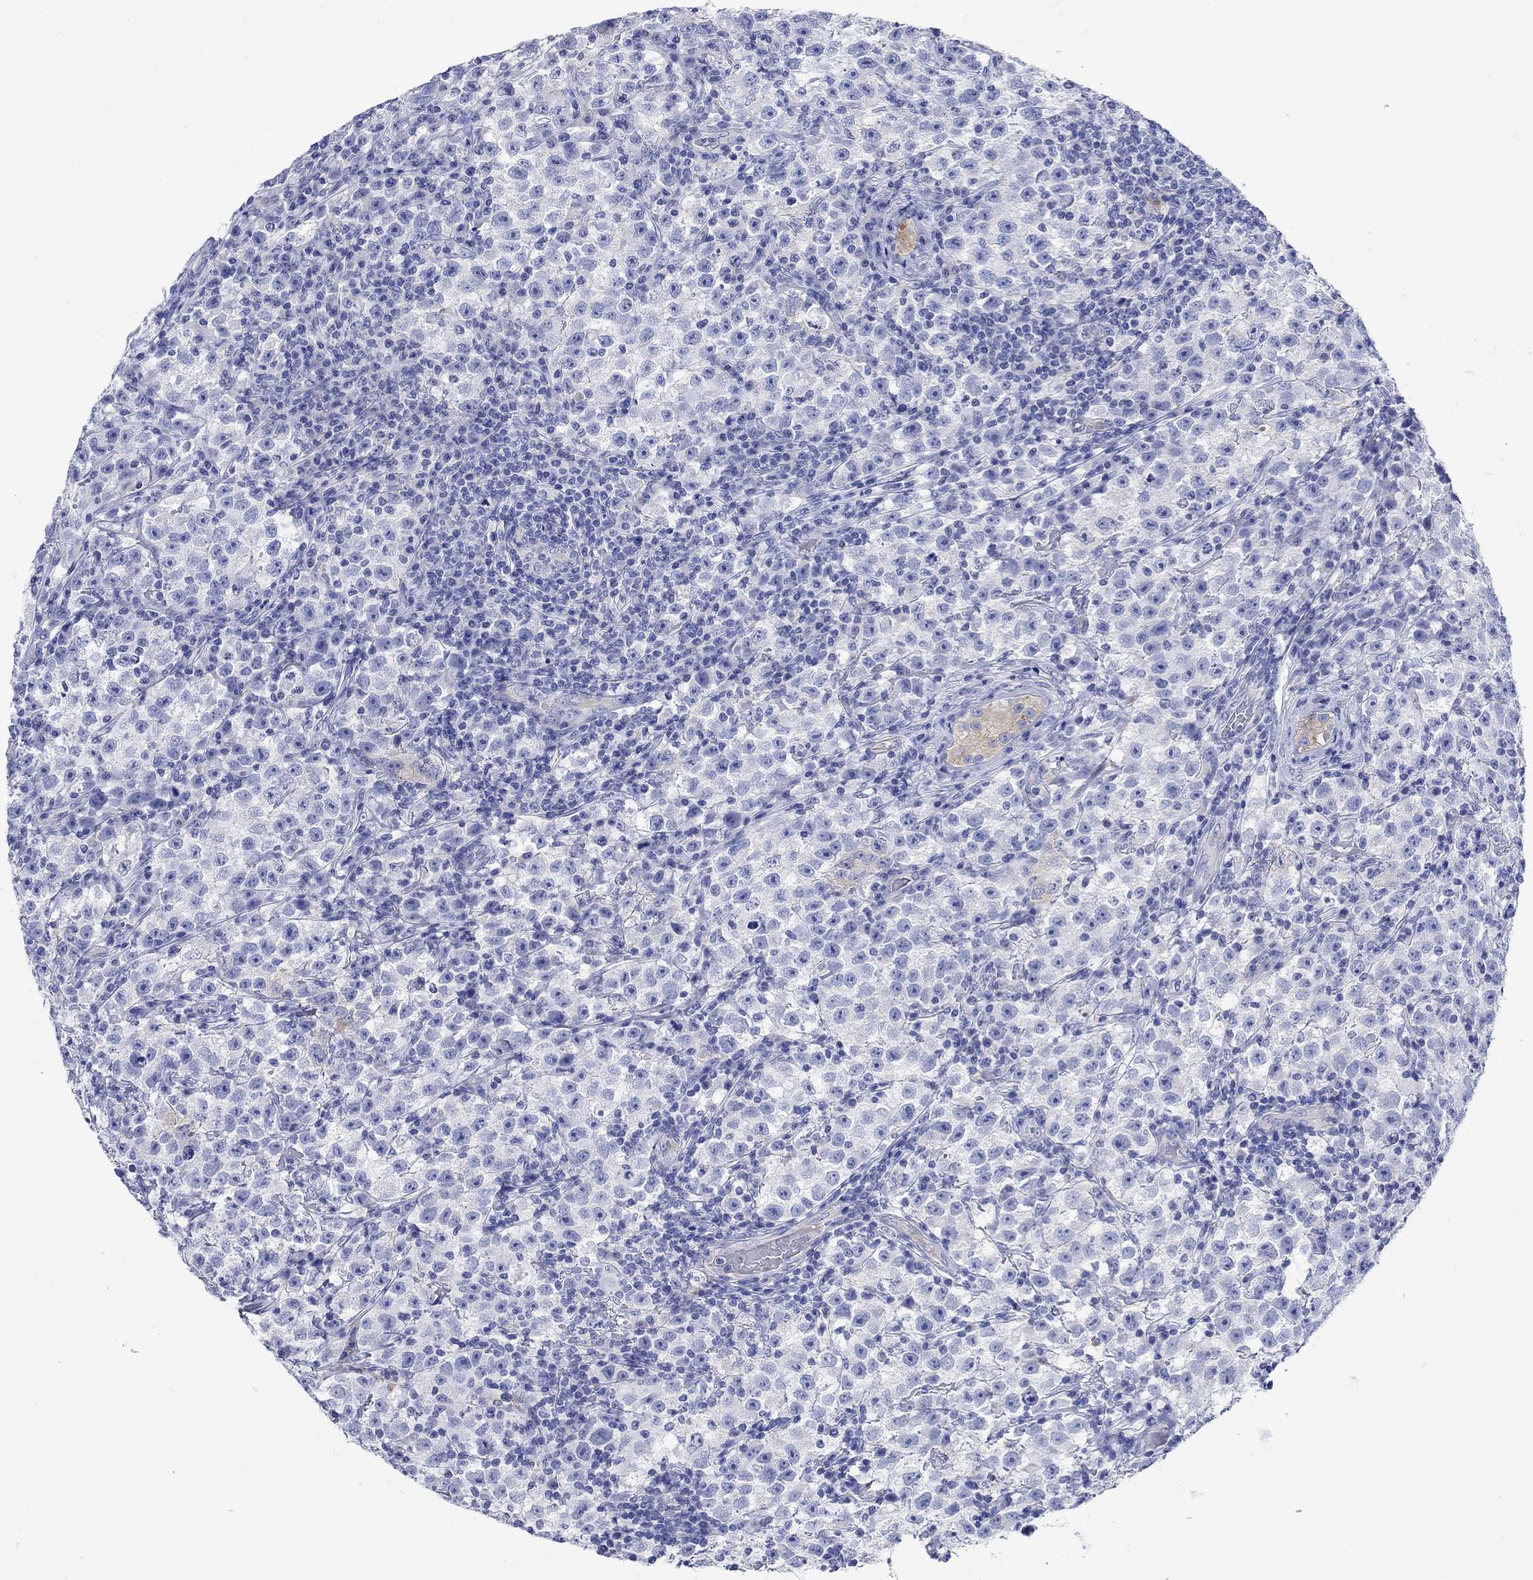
{"staining": {"intensity": "negative", "quantity": "none", "location": "none"}, "tissue": "testis cancer", "cell_type": "Tumor cells", "image_type": "cancer", "snomed": [{"axis": "morphology", "description": "Seminoma, NOS"}, {"axis": "topography", "description": "Testis"}], "caption": "High power microscopy image of an immunohistochemistry histopathology image of testis cancer, revealing no significant staining in tumor cells.", "gene": "TRIM16", "patient": {"sex": "male", "age": 22}}